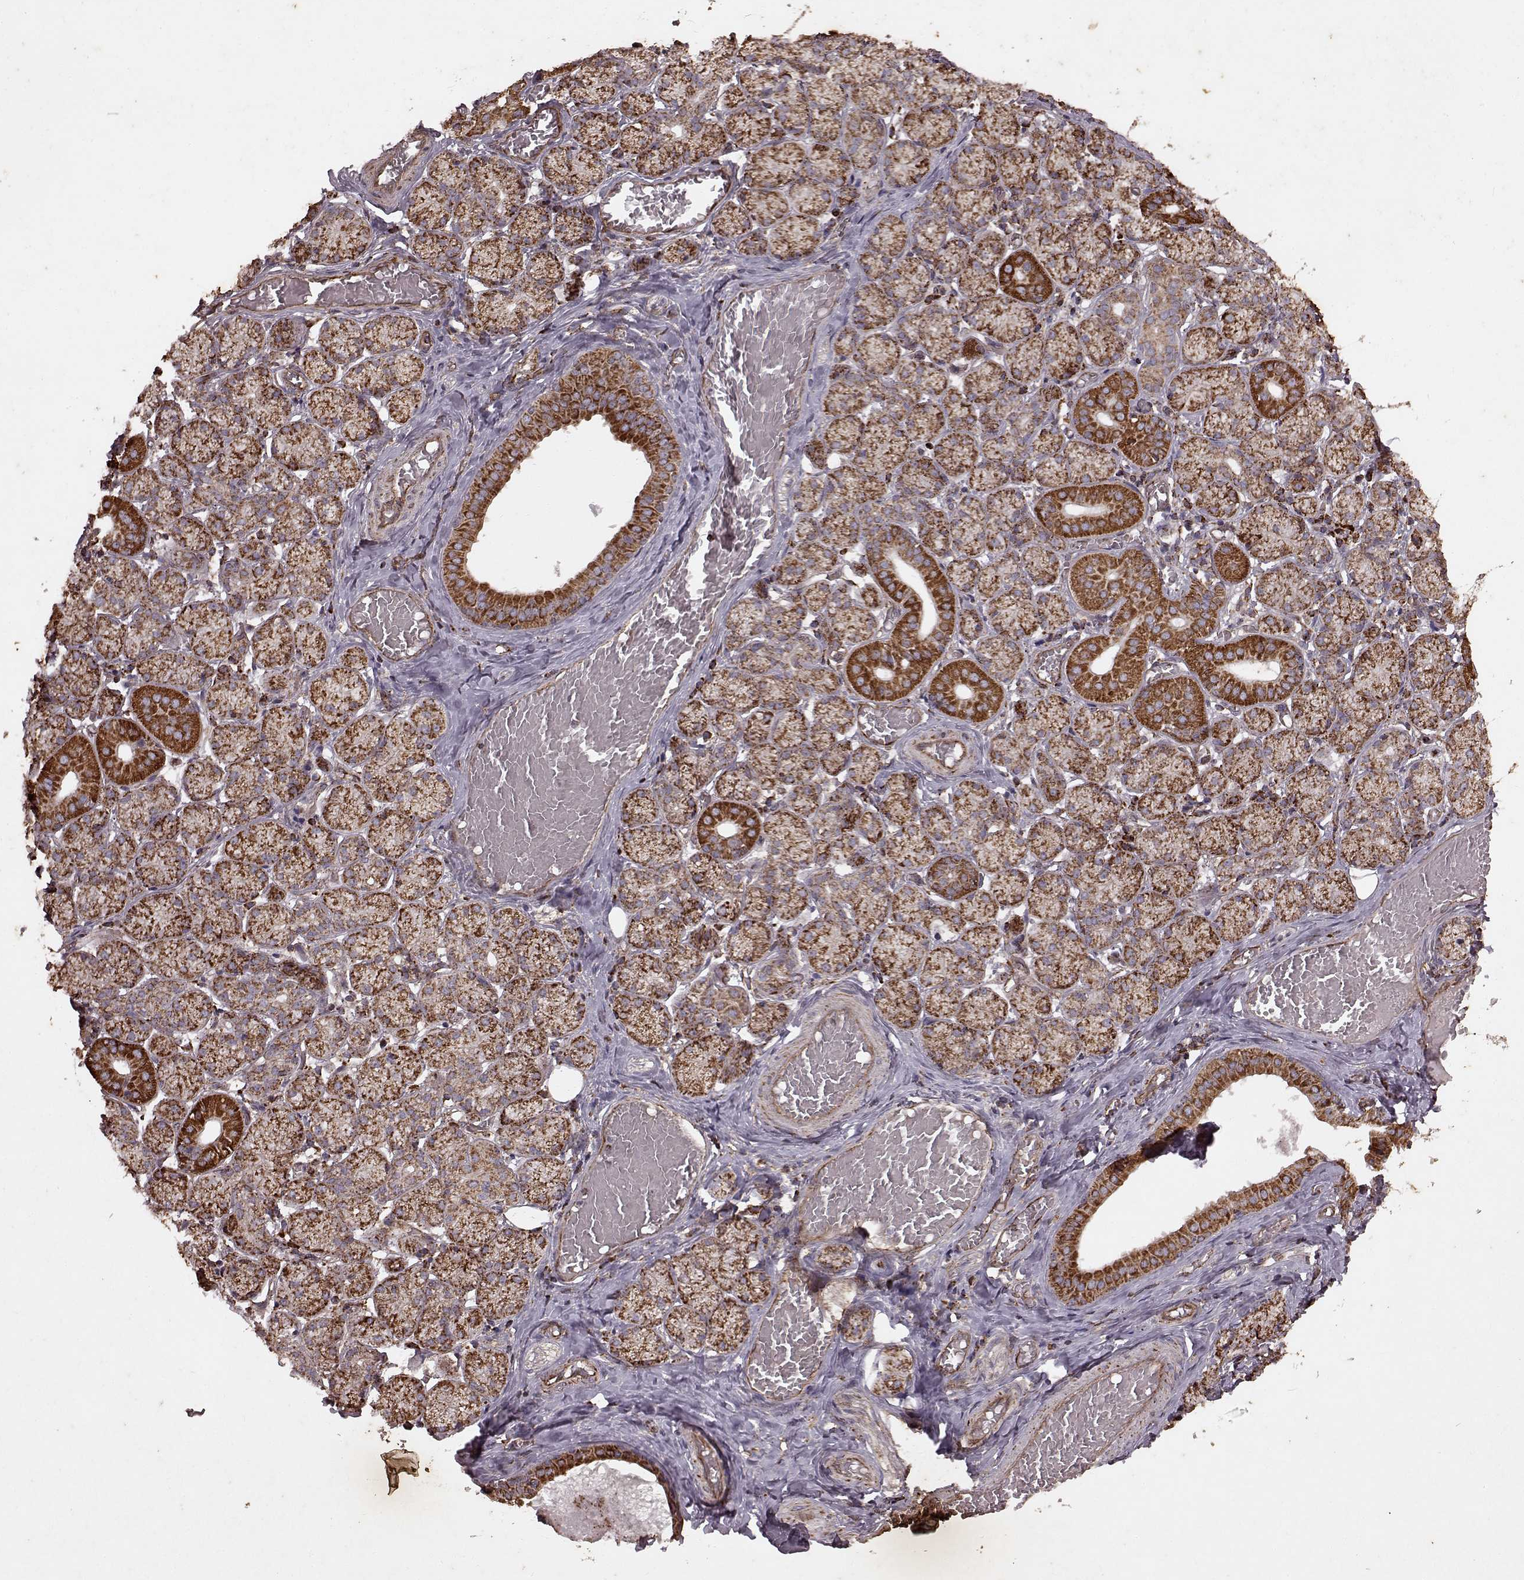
{"staining": {"intensity": "moderate", "quantity": "25%-75%", "location": "cytoplasmic/membranous"}, "tissue": "salivary gland", "cell_type": "Glandular cells", "image_type": "normal", "snomed": [{"axis": "morphology", "description": "Normal tissue, NOS"}, {"axis": "topography", "description": "Salivary gland"}, {"axis": "topography", "description": "Peripheral nerve tissue"}], "caption": "Protein expression by IHC displays moderate cytoplasmic/membranous positivity in about 25%-75% of glandular cells in normal salivary gland.", "gene": "ENSG00000285130", "patient": {"sex": "female", "age": 24}}